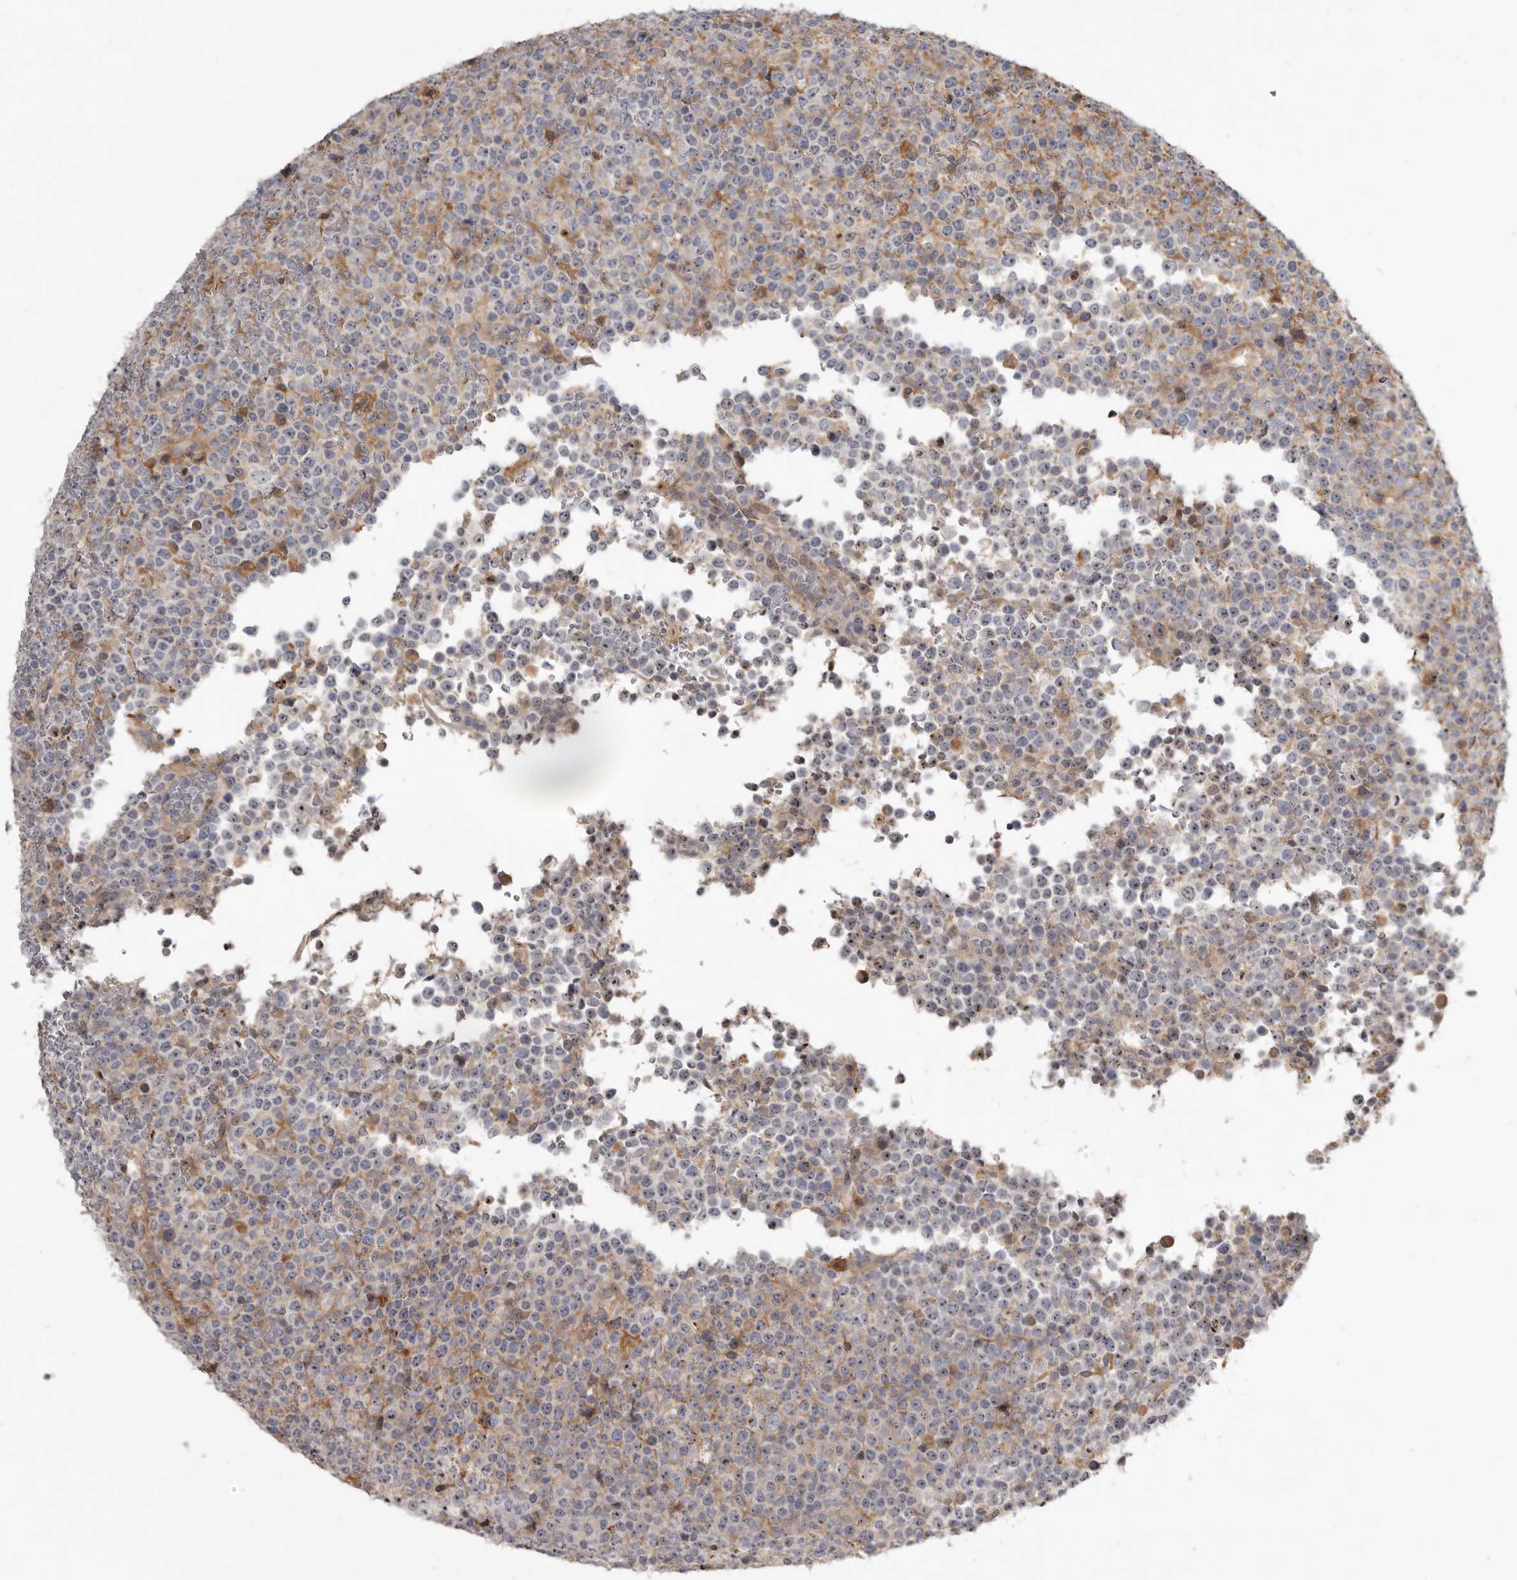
{"staining": {"intensity": "weak", "quantity": "<25%", "location": "cytoplasmic/membranous"}, "tissue": "lymphoma", "cell_type": "Tumor cells", "image_type": "cancer", "snomed": [{"axis": "morphology", "description": "Malignant lymphoma, non-Hodgkin's type, High grade"}, {"axis": "topography", "description": "Lymph node"}], "caption": "IHC histopathology image of neoplastic tissue: lymphoma stained with DAB (3,3'-diaminobenzidine) shows no significant protein staining in tumor cells.", "gene": "TTC39A", "patient": {"sex": "male", "age": 13}}